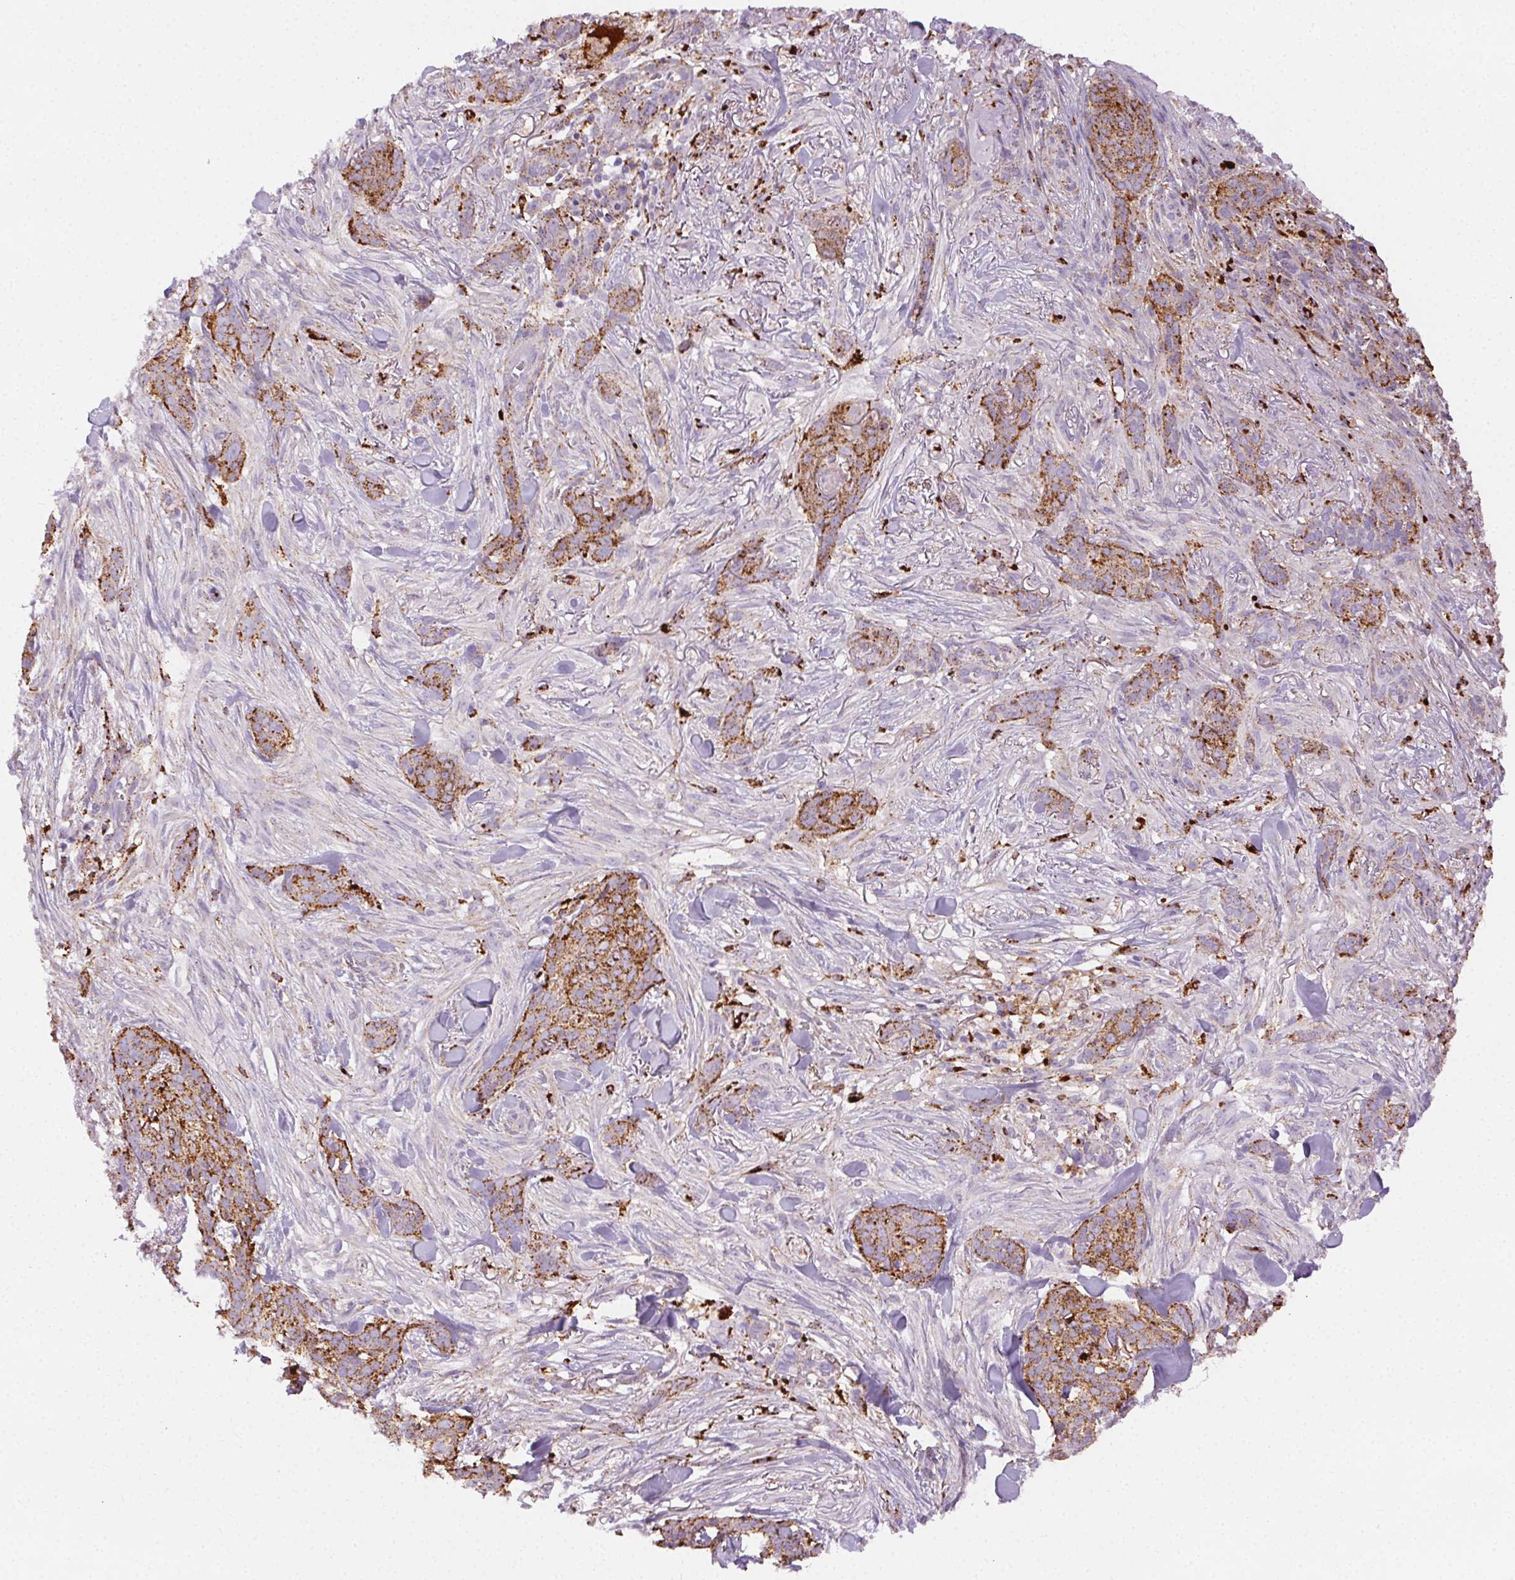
{"staining": {"intensity": "moderate", "quantity": "25%-75%", "location": "cytoplasmic/membranous"}, "tissue": "skin cancer", "cell_type": "Tumor cells", "image_type": "cancer", "snomed": [{"axis": "morphology", "description": "Basal cell carcinoma"}, {"axis": "topography", "description": "Skin"}], "caption": "Immunohistochemistry histopathology image of neoplastic tissue: basal cell carcinoma (skin) stained using IHC displays medium levels of moderate protein expression localized specifically in the cytoplasmic/membranous of tumor cells, appearing as a cytoplasmic/membranous brown color.", "gene": "SCPEP1", "patient": {"sex": "female", "age": 61}}